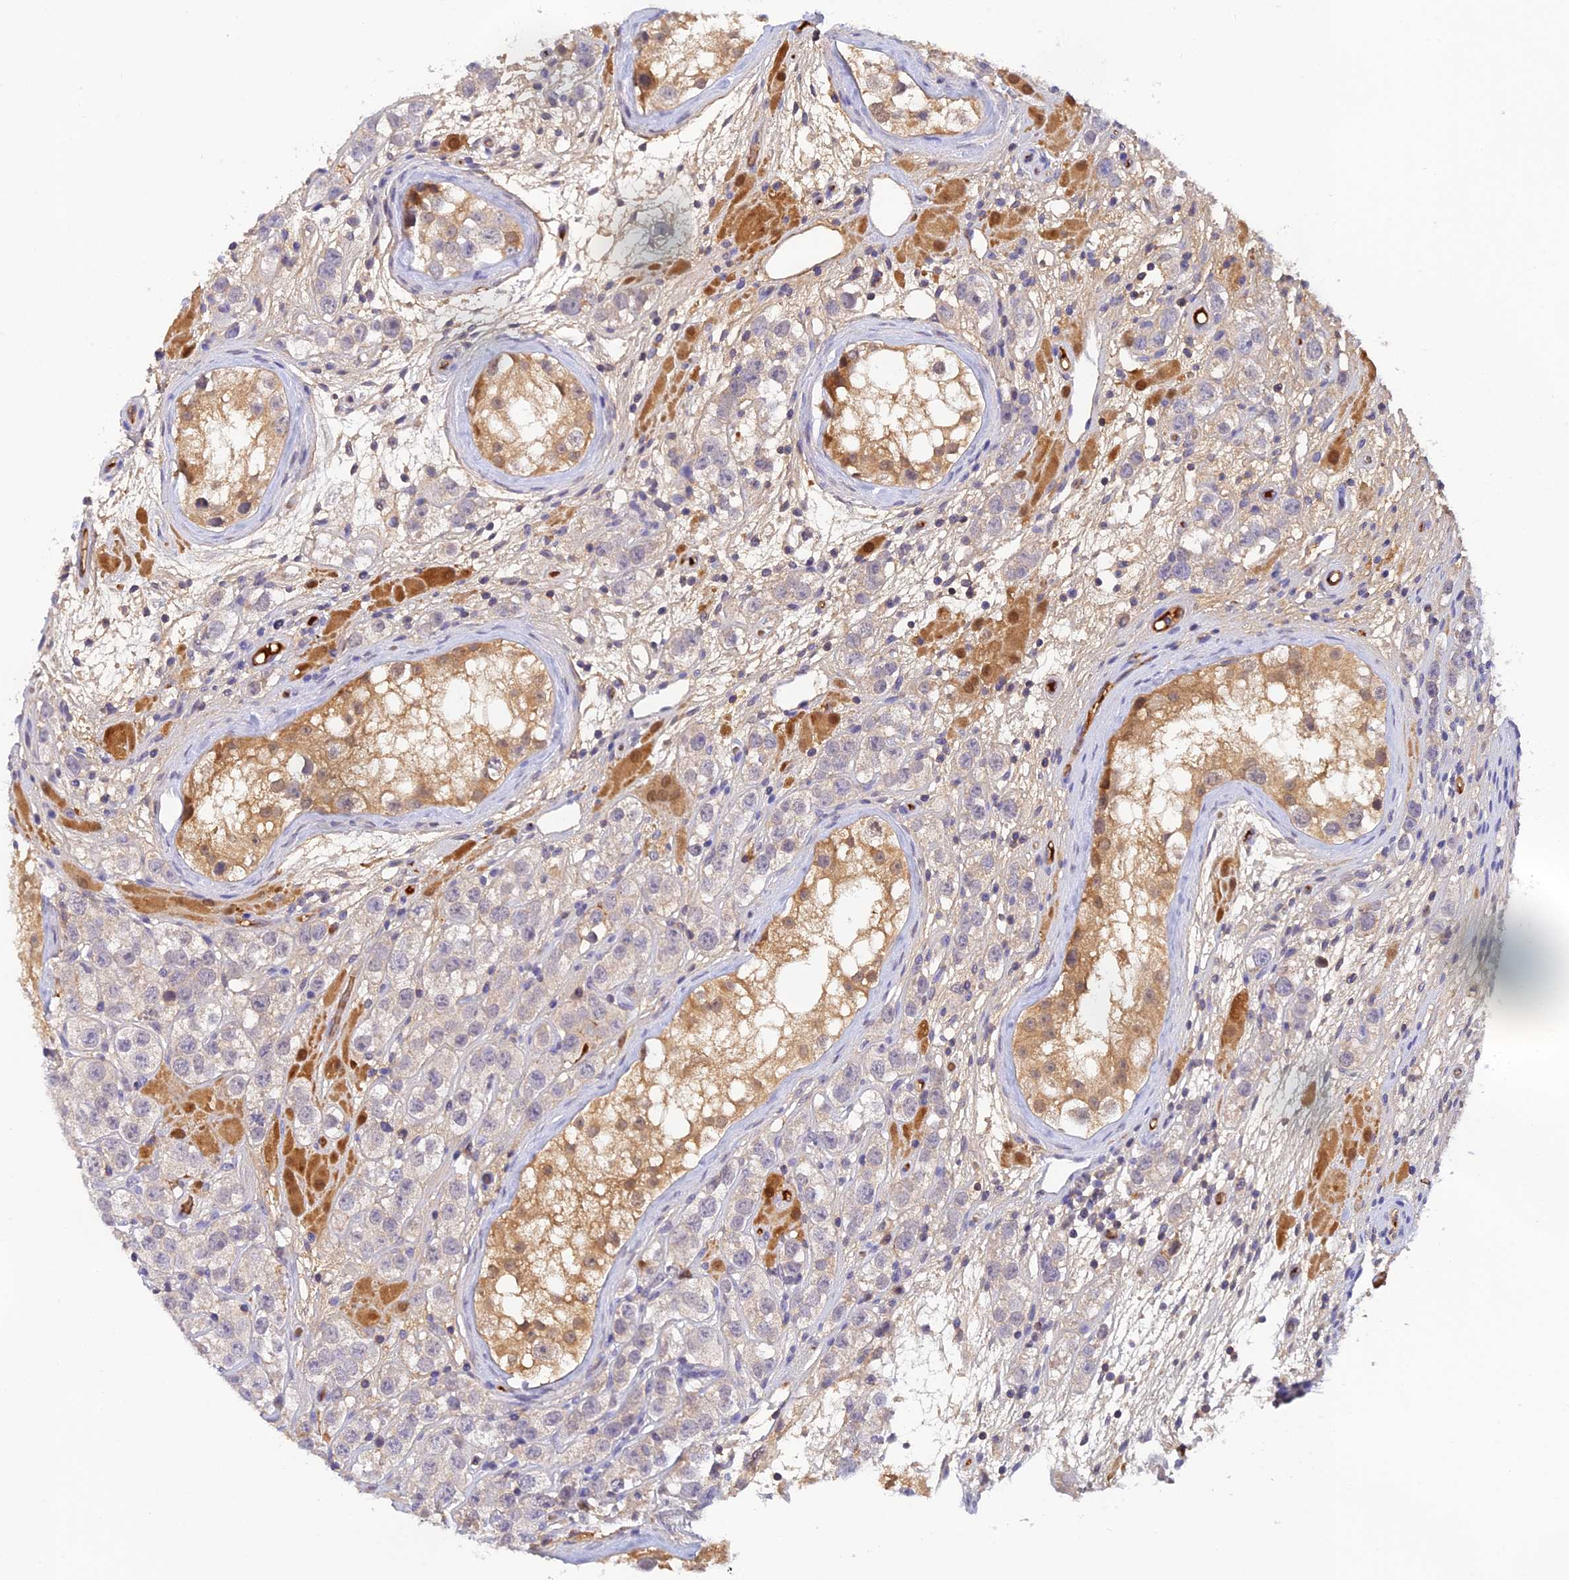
{"staining": {"intensity": "negative", "quantity": "none", "location": "none"}, "tissue": "testis cancer", "cell_type": "Tumor cells", "image_type": "cancer", "snomed": [{"axis": "morphology", "description": "Seminoma, NOS"}, {"axis": "topography", "description": "Testis"}], "caption": "High magnification brightfield microscopy of seminoma (testis) stained with DAB (brown) and counterstained with hematoxylin (blue): tumor cells show no significant expression.", "gene": "HDHD2", "patient": {"sex": "male", "age": 28}}